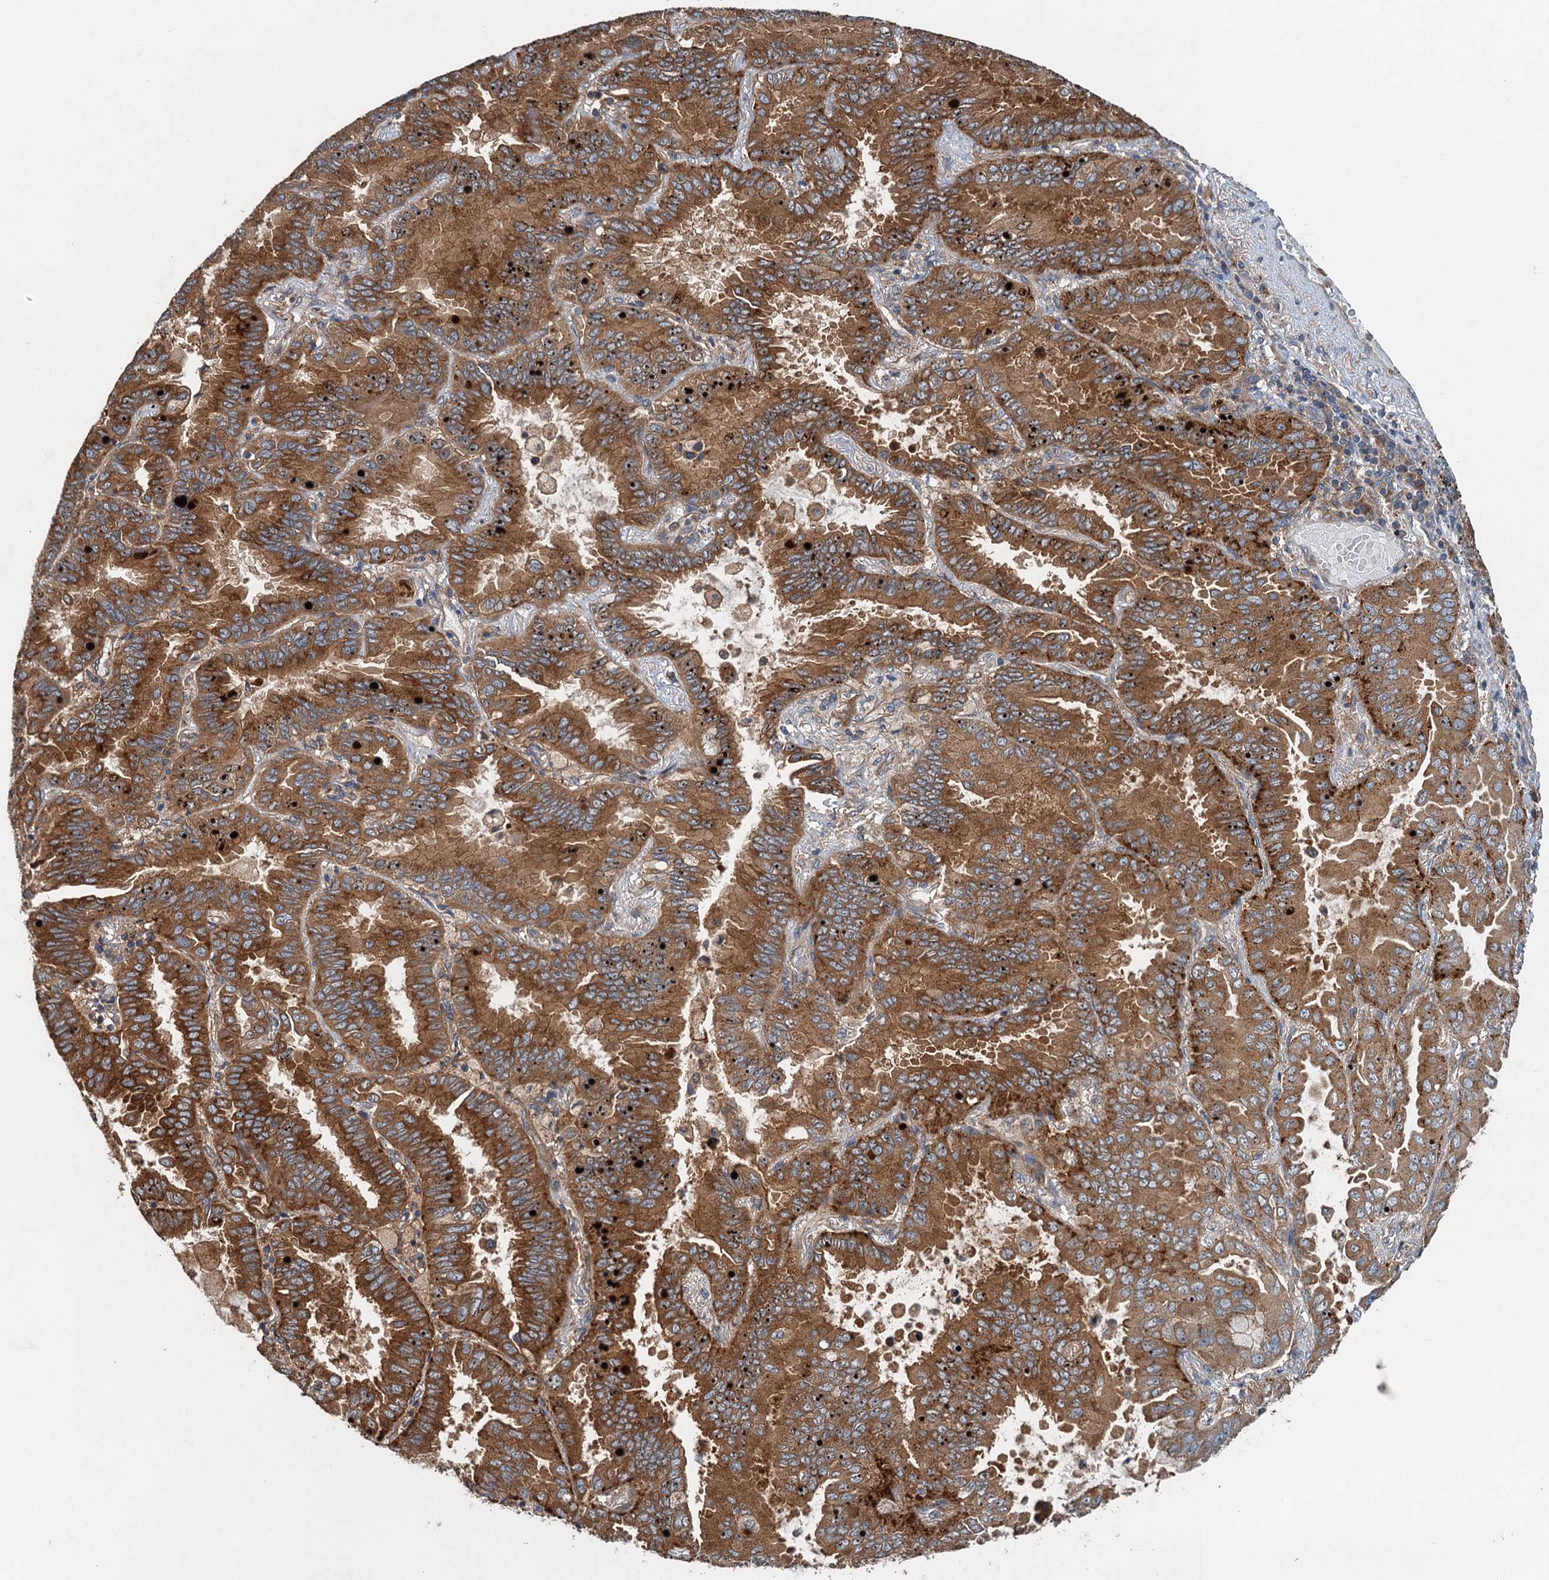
{"staining": {"intensity": "strong", "quantity": ">75%", "location": "cytoplasmic/membranous"}, "tissue": "lung cancer", "cell_type": "Tumor cells", "image_type": "cancer", "snomed": [{"axis": "morphology", "description": "Adenocarcinoma, NOS"}, {"axis": "topography", "description": "Lung"}], "caption": "Immunohistochemistry image of adenocarcinoma (lung) stained for a protein (brown), which displays high levels of strong cytoplasmic/membranous expression in about >75% of tumor cells.", "gene": "COG3", "patient": {"sex": "male", "age": 64}}